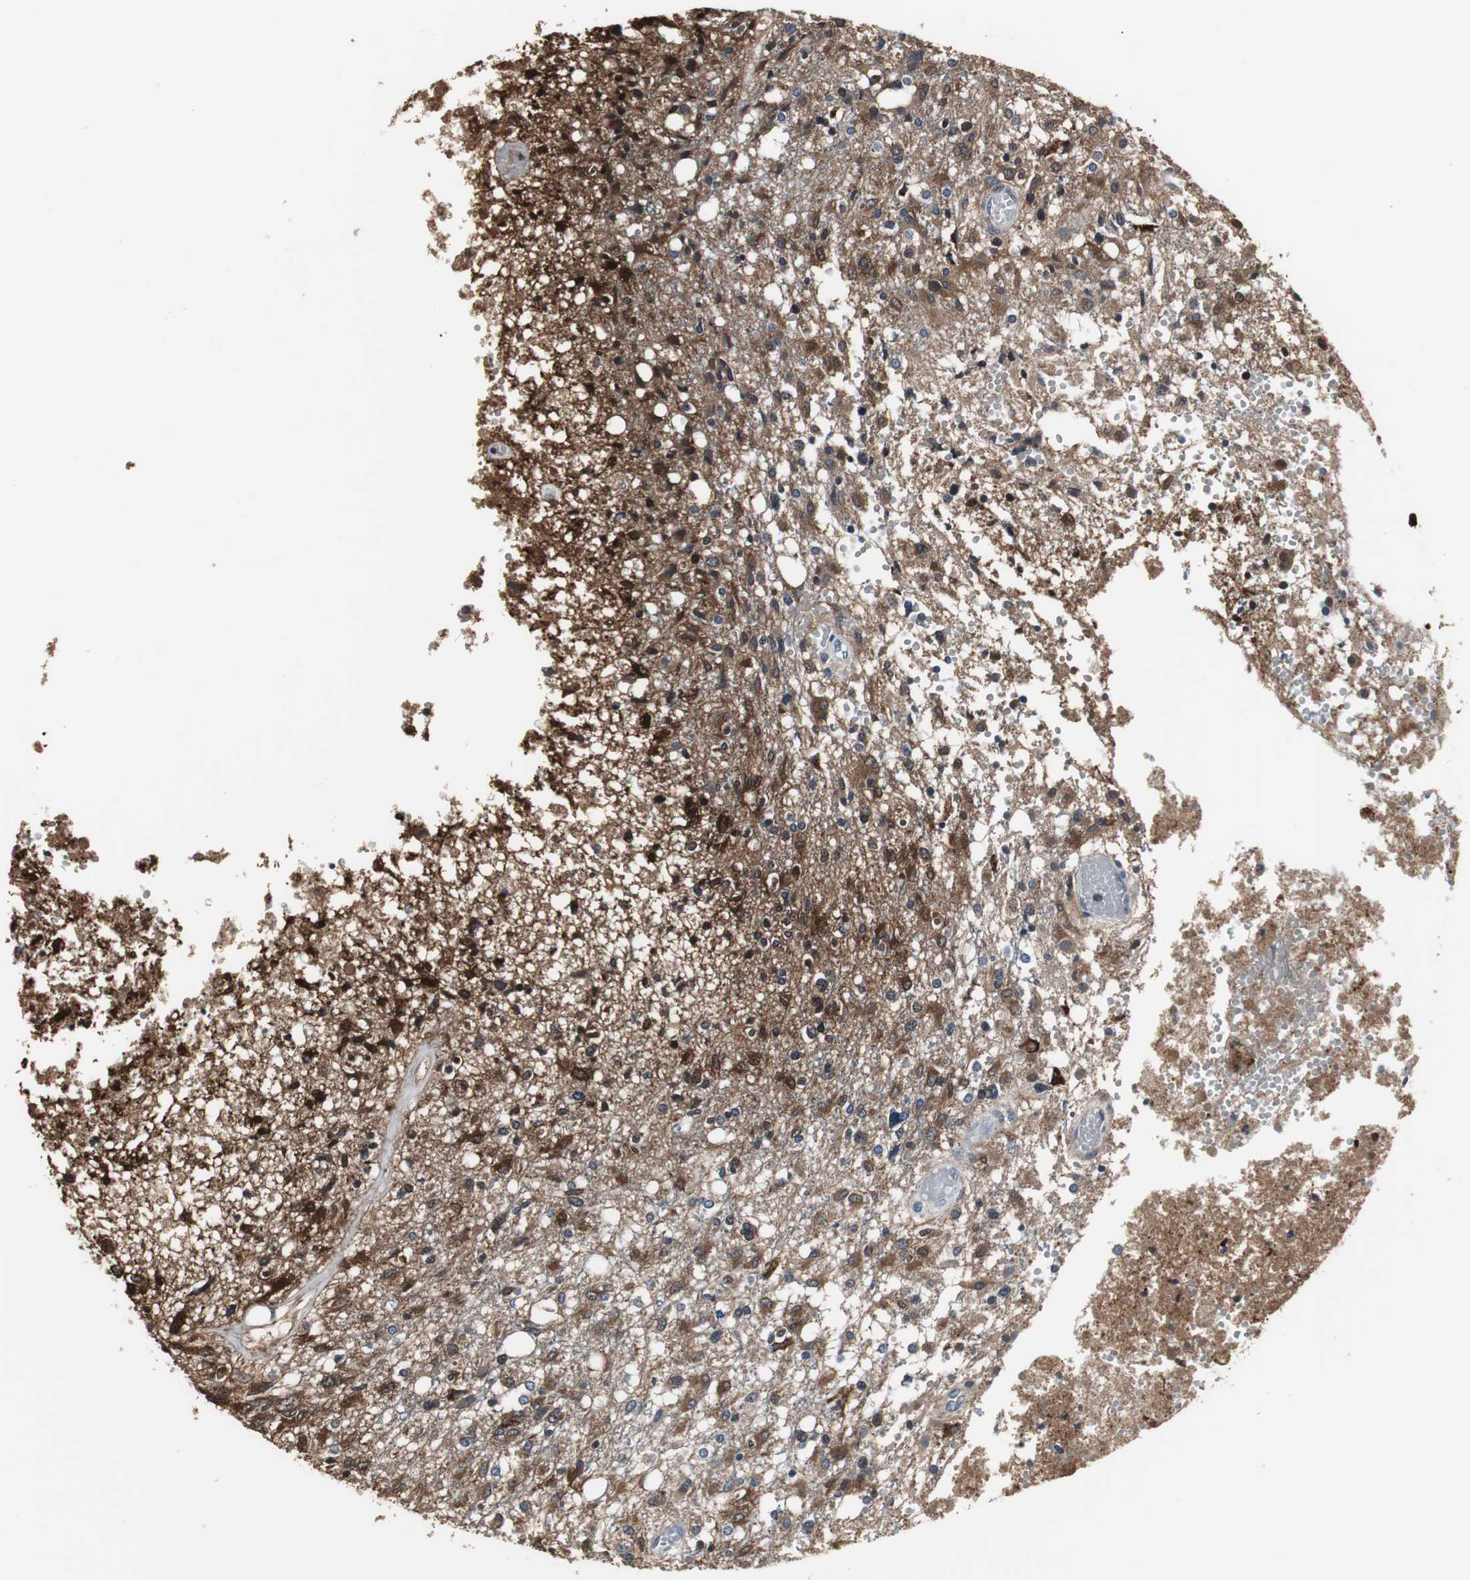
{"staining": {"intensity": "strong", "quantity": "25%-75%", "location": "cytoplasmic/membranous,nuclear"}, "tissue": "glioma", "cell_type": "Tumor cells", "image_type": "cancer", "snomed": [{"axis": "morphology", "description": "Glioma, malignant, High grade"}, {"axis": "topography", "description": "Cerebral cortex"}], "caption": "This photomicrograph reveals glioma stained with immunohistochemistry to label a protein in brown. The cytoplasmic/membranous and nuclear of tumor cells show strong positivity for the protein. Nuclei are counter-stained blue.", "gene": "ZSCAN22", "patient": {"sex": "male", "age": 76}}